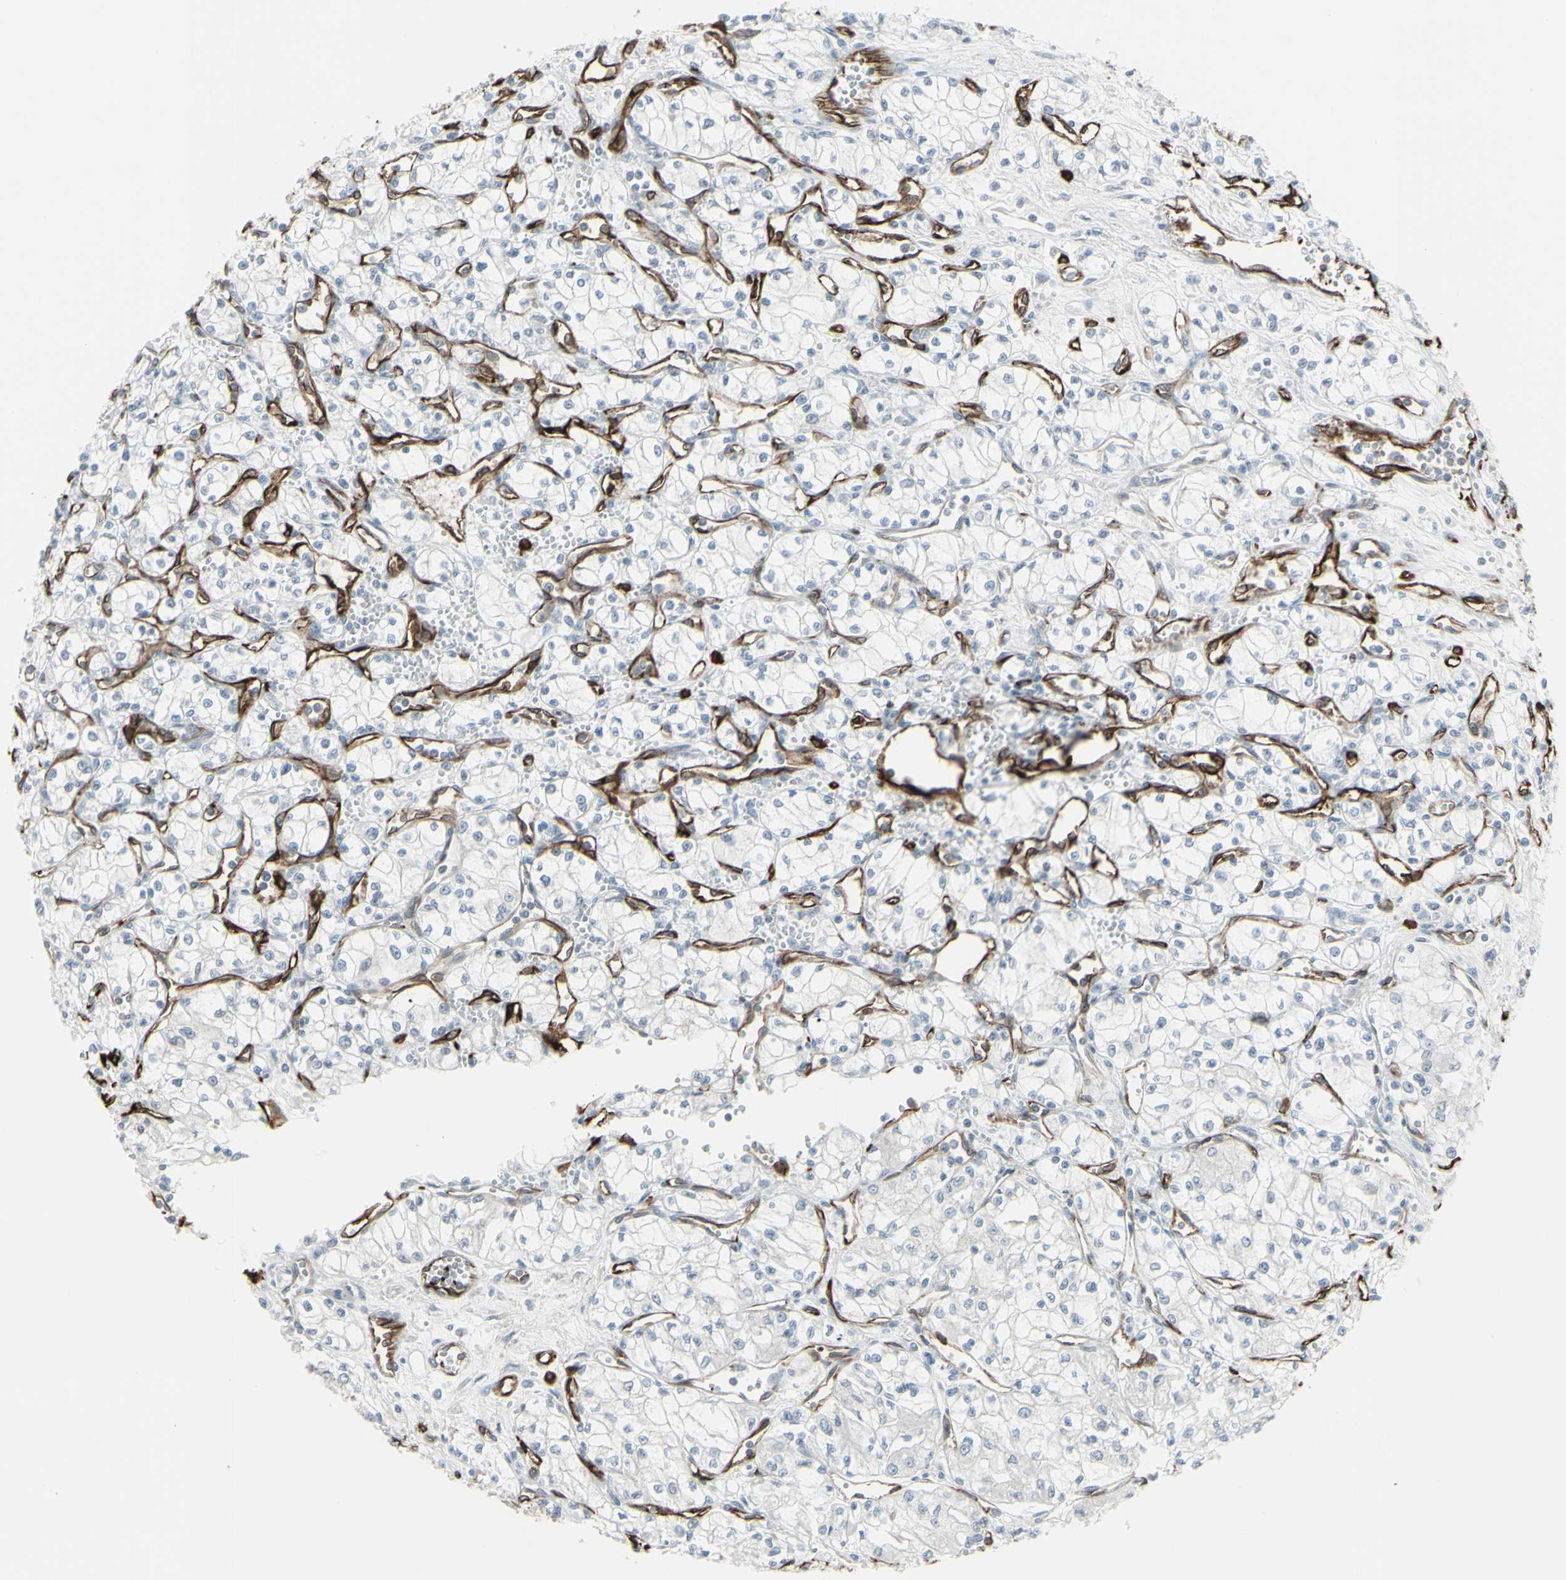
{"staining": {"intensity": "negative", "quantity": "none", "location": "none"}, "tissue": "renal cancer", "cell_type": "Tumor cells", "image_type": "cancer", "snomed": [{"axis": "morphology", "description": "Normal tissue, NOS"}, {"axis": "morphology", "description": "Adenocarcinoma, NOS"}, {"axis": "topography", "description": "Kidney"}], "caption": "This is an immunohistochemistry (IHC) photomicrograph of human renal adenocarcinoma. There is no positivity in tumor cells.", "gene": "DTX3L", "patient": {"sex": "male", "age": 59}}